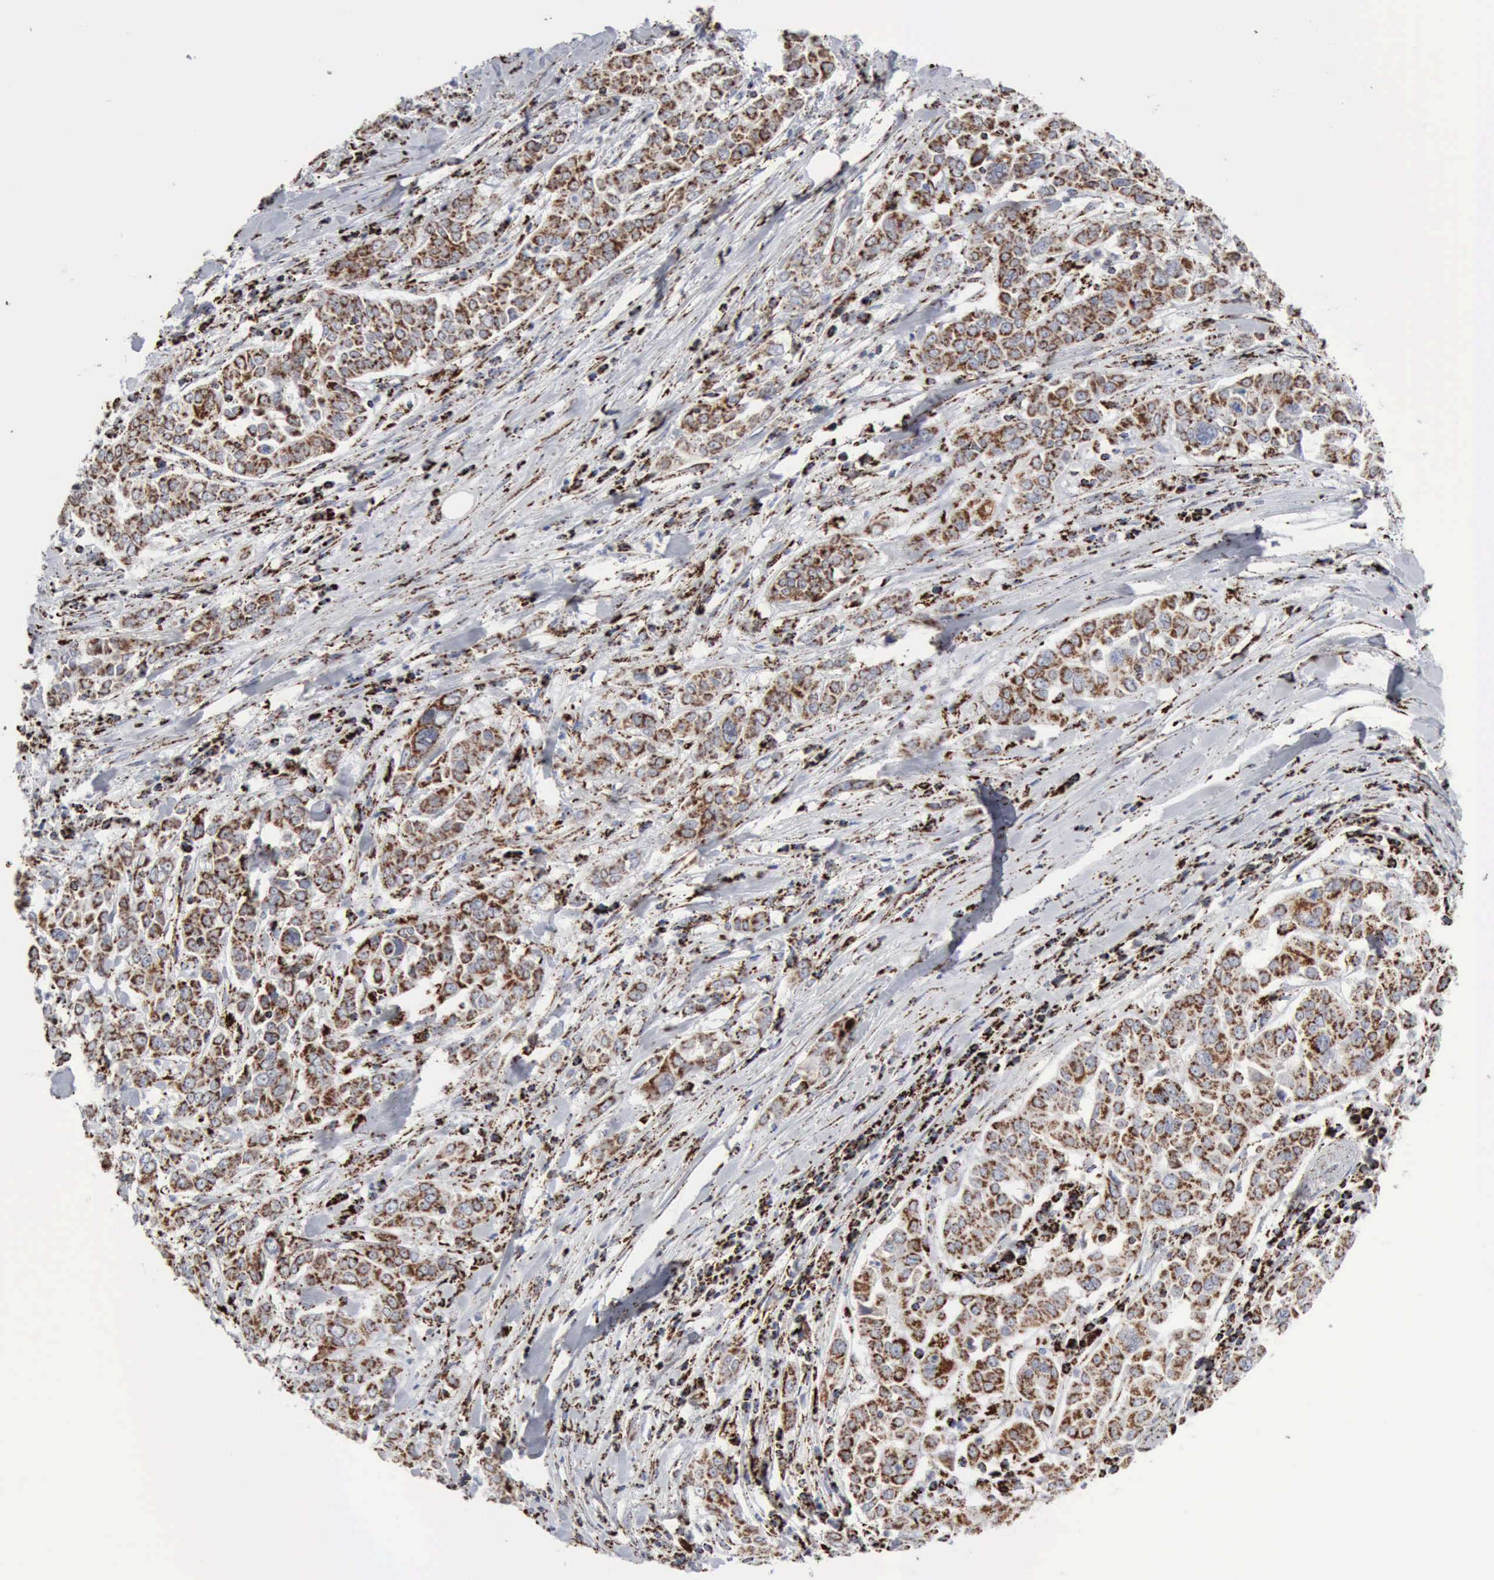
{"staining": {"intensity": "strong", "quantity": ">75%", "location": "cytoplasmic/membranous"}, "tissue": "pancreatic cancer", "cell_type": "Tumor cells", "image_type": "cancer", "snomed": [{"axis": "morphology", "description": "Adenocarcinoma, NOS"}, {"axis": "topography", "description": "Pancreas"}], "caption": "The micrograph demonstrates a brown stain indicating the presence of a protein in the cytoplasmic/membranous of tumor cells in pancreatic cancer (adenocarcinoma).", "gene": "ACO2", "patient": {"sex": "female", "age": 52}}